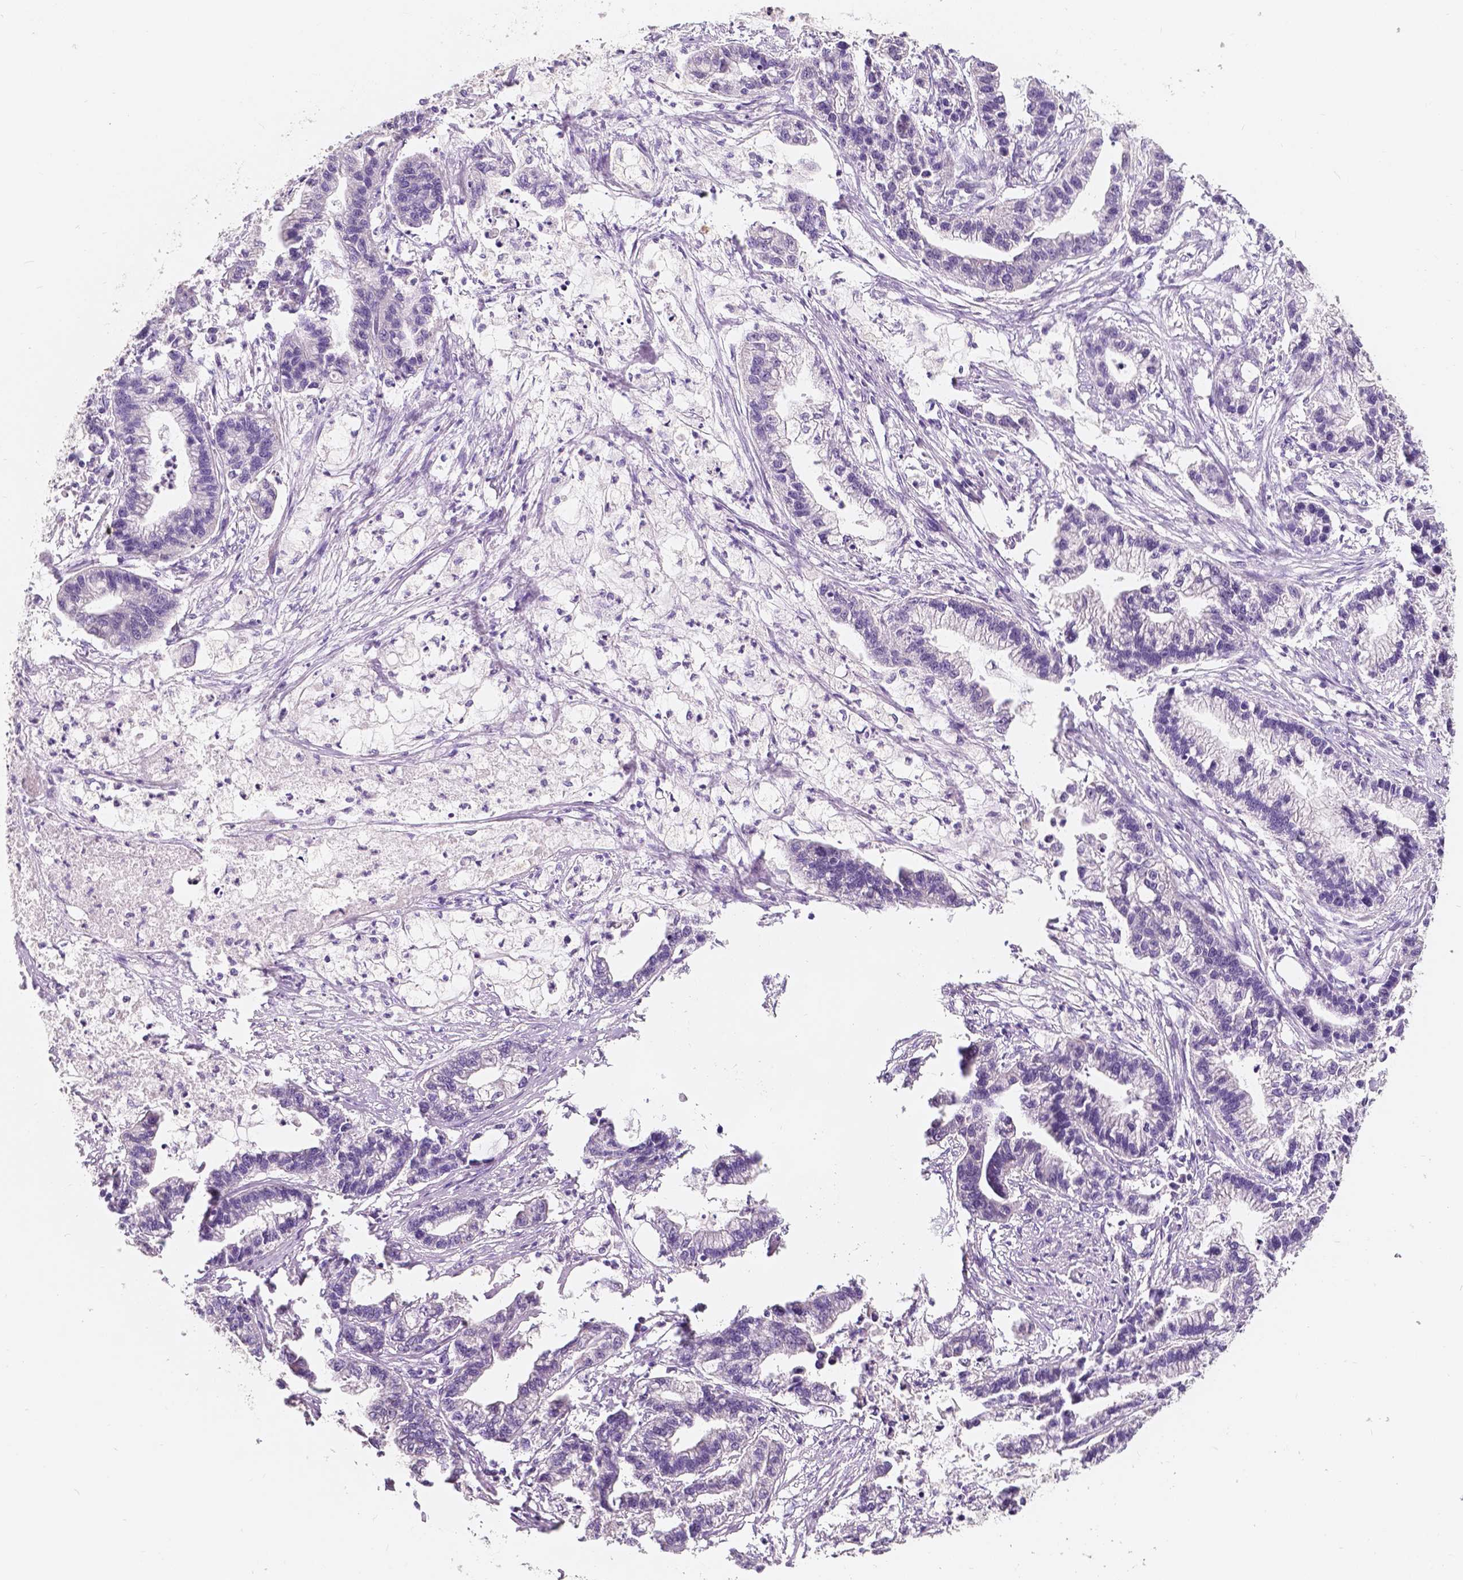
{"staining": {"intensity": "negative", "quantity": "none", "location": "none"}, "tissue": "stomach cancer", "cell_type": "Tumor cells", "image_type": "cancer", "snomed": [{"axis": "morphology", "description": "Adenocarcinoma, NOS"}, {"axis": "topography", "description": "Stomach"}], "caption": "This is an immunohistochemistry histopathology image of adenocarcinoma (stomach). There is no expression in tumor cells.", "gene": "TAL1", "patient": {"sex": "male", "age": 83}}